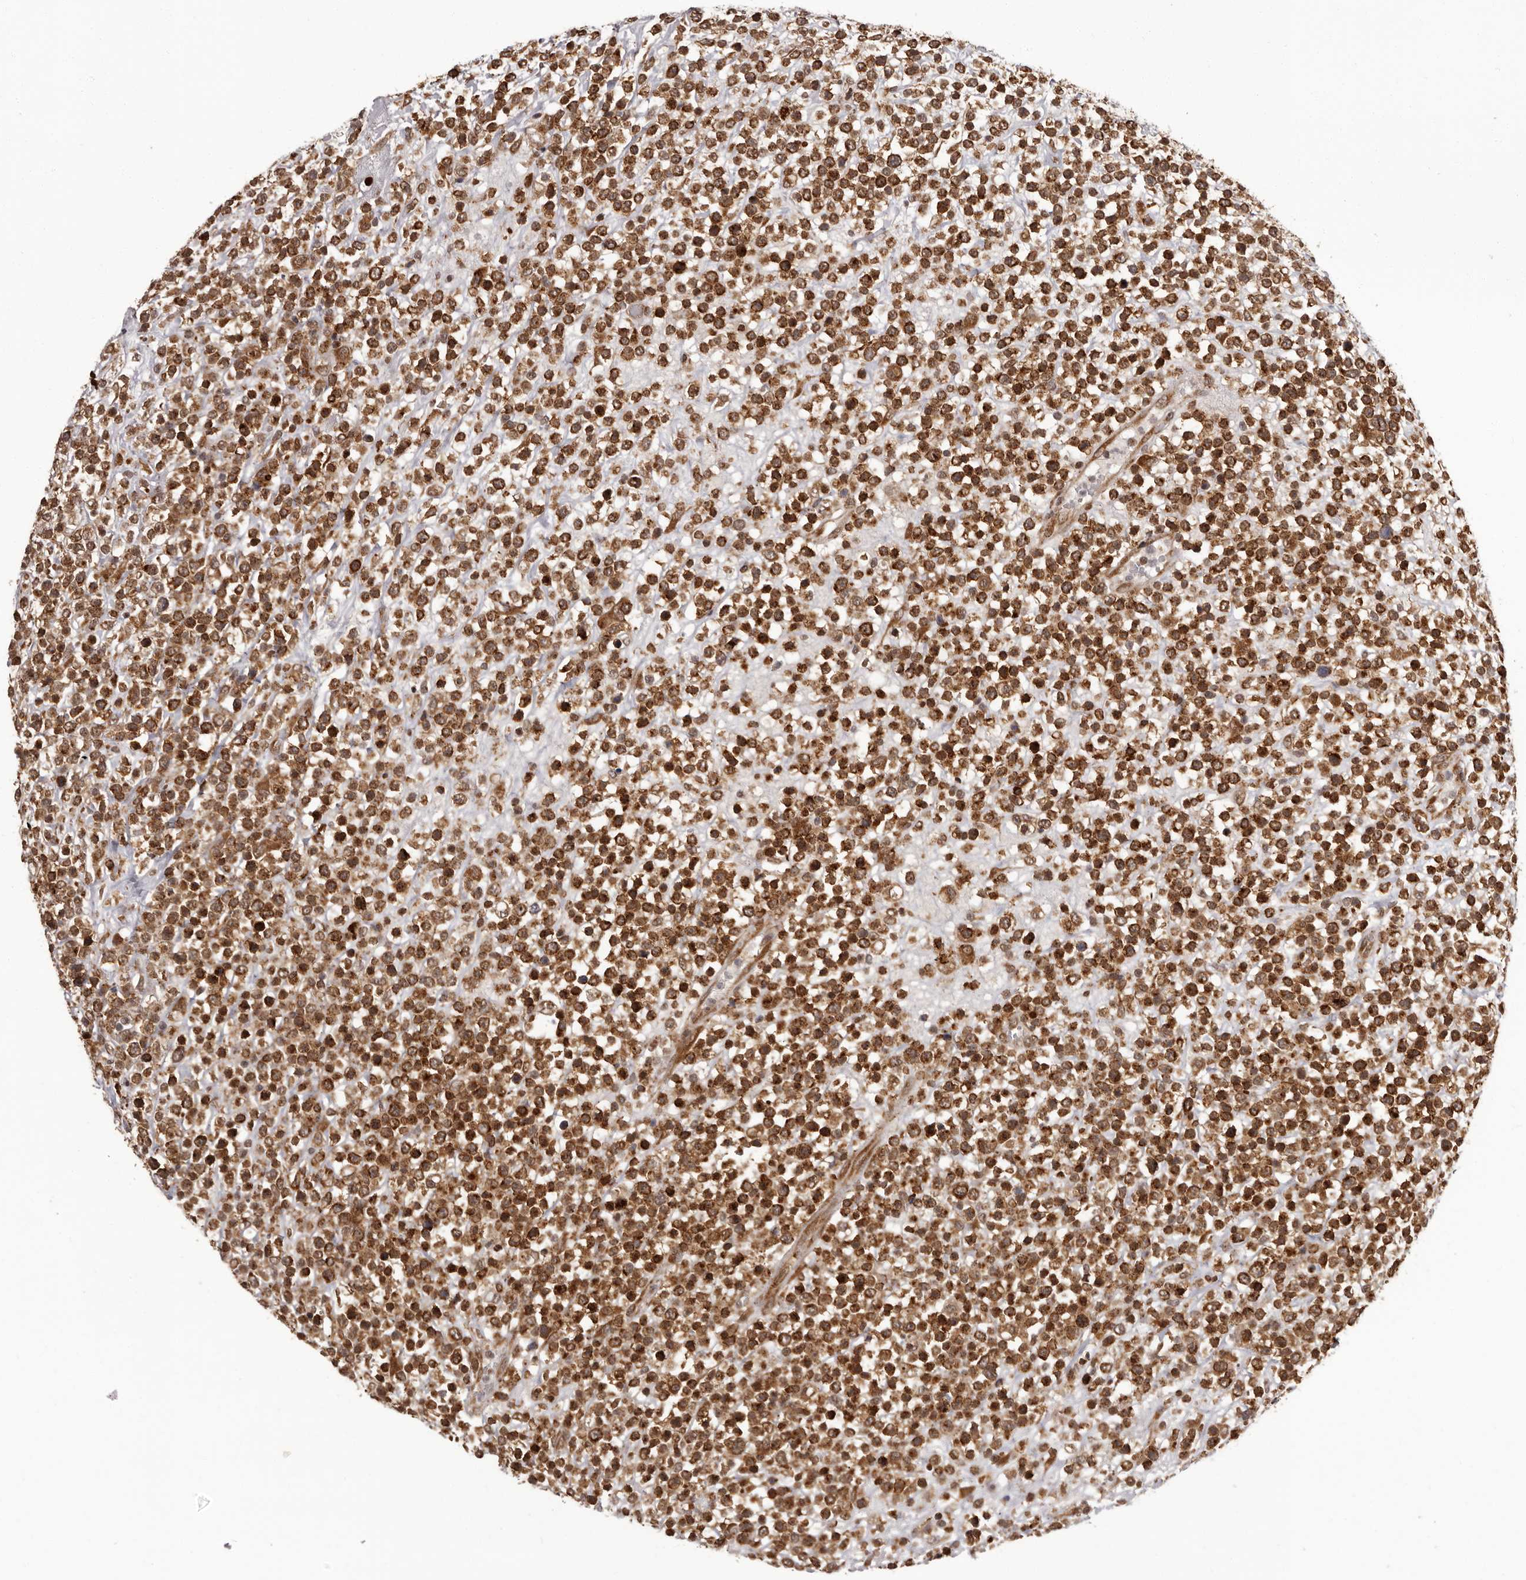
{"staining": {"intensity": "strong", "quantity": ">75%", "location": "cytoplasmic/membranous"}, "tissue": "lymphoma", "cell_type": "Tumor cells", "image_type": "cancer", "snomed": [{"axis": "morphology", "description": "Malignant lymphoma, non-Hodgkin's type, High grade"}, {"axis": "topography", "description": "Colon"}], "caption": "This histopathology image exhibits immunohistochemistry (IHC) staining of human malignant lymphoma, non-Hodgkin's type (high-grade), with high strong cytoplasmic/membranous positivity in about >75% of tumor cells.", "gene": "IL32", "patient": {"sex": "female", "age": 53}}